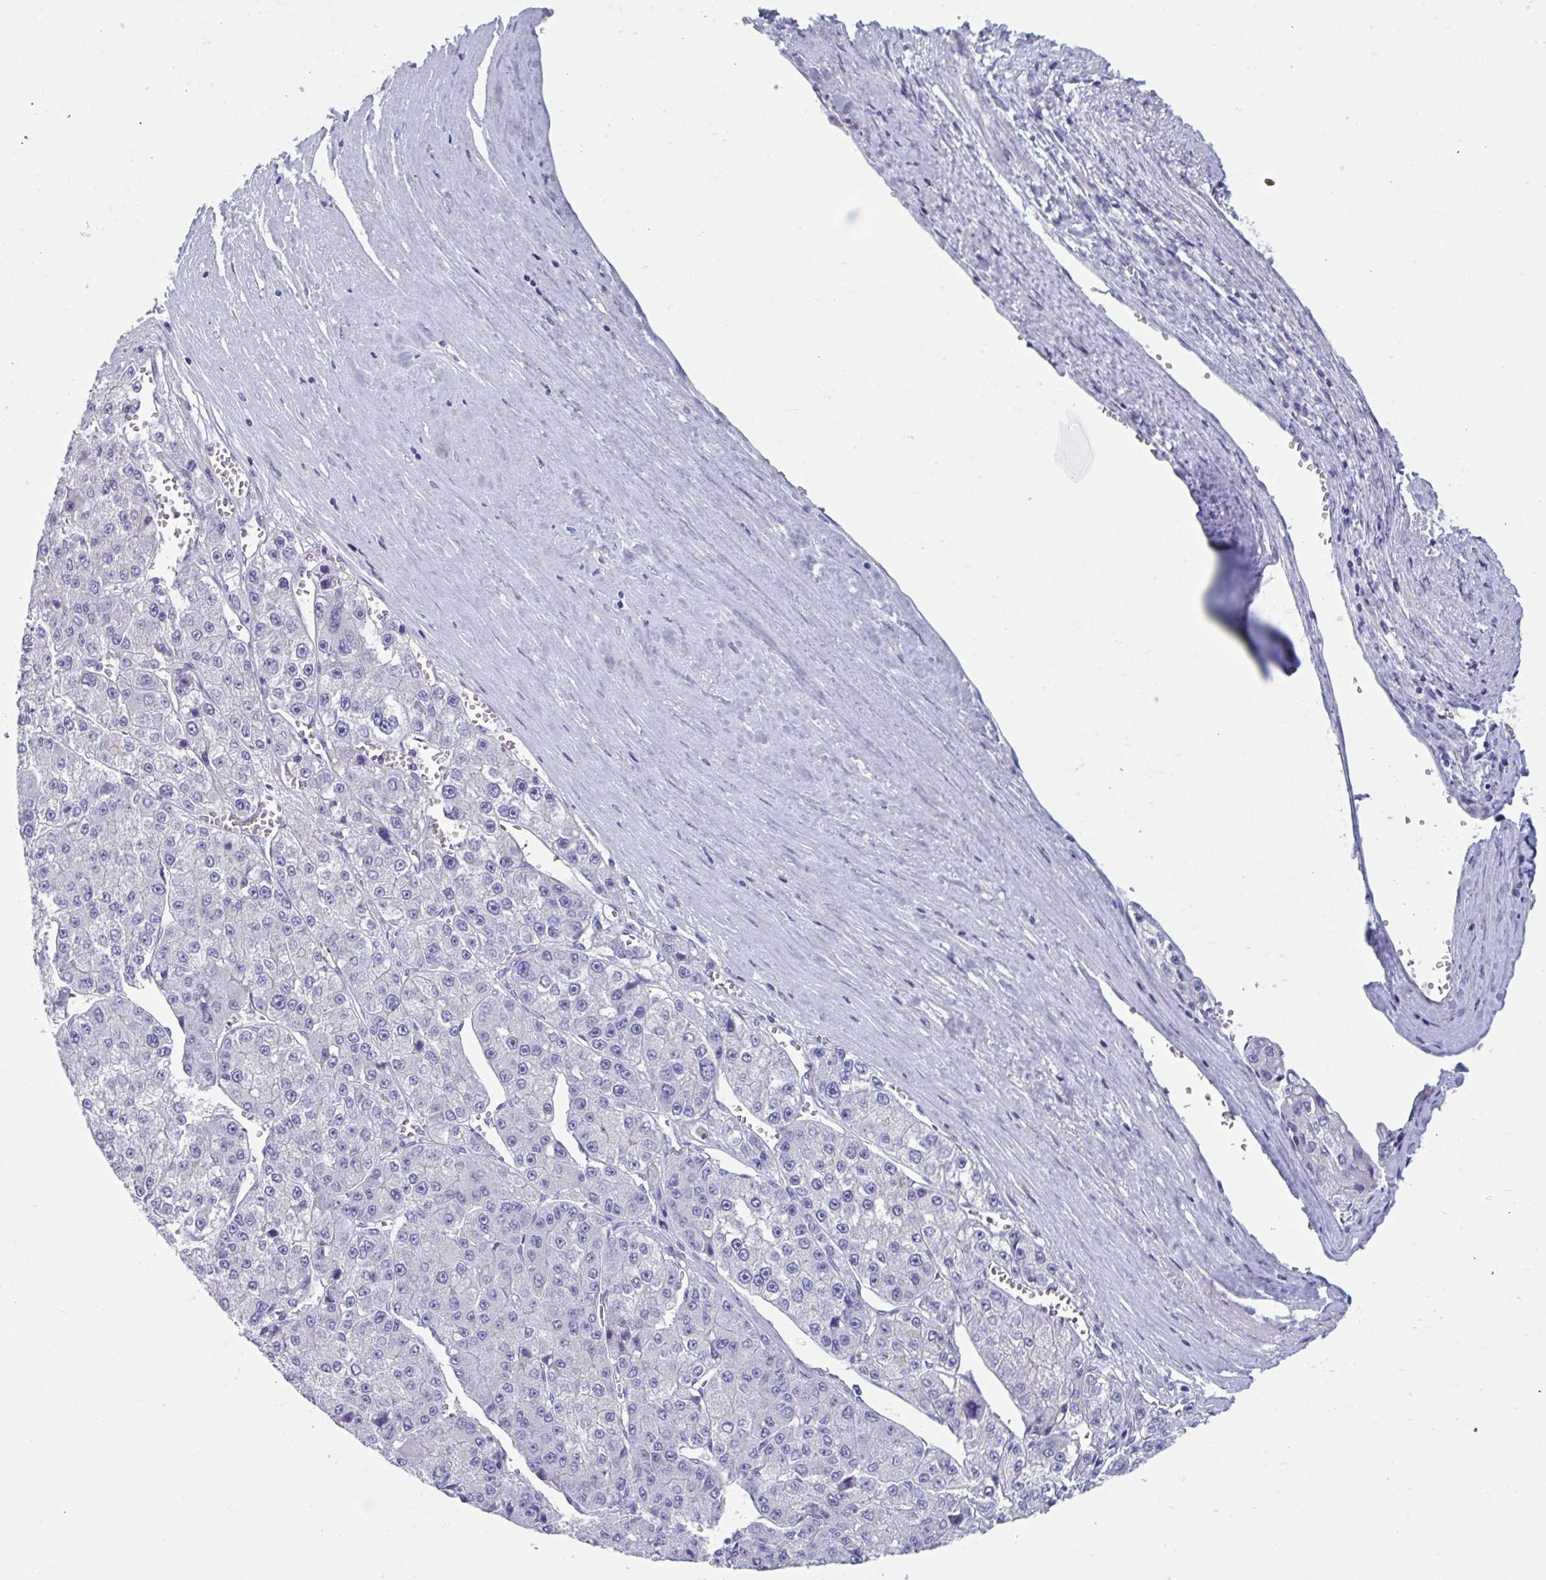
{"staining": {"intensity": "negative", "quantity": "none", "location": "none"}, "tissue": "liver cancer", "cell_type": "Tumor cells", "image_type": "cancer", "snomed": [{"axis": "morphology", "description": "Carcinoma, Hepatocellular, NOS"}, {"axis": "topography", "description": "Liver"}], "caption": "Tumor cells show no significant expression in liver cancer. Nuclei are stained in blue.", "gene": "ZPBP", "patient": {"sex": "female", "age": 73}}